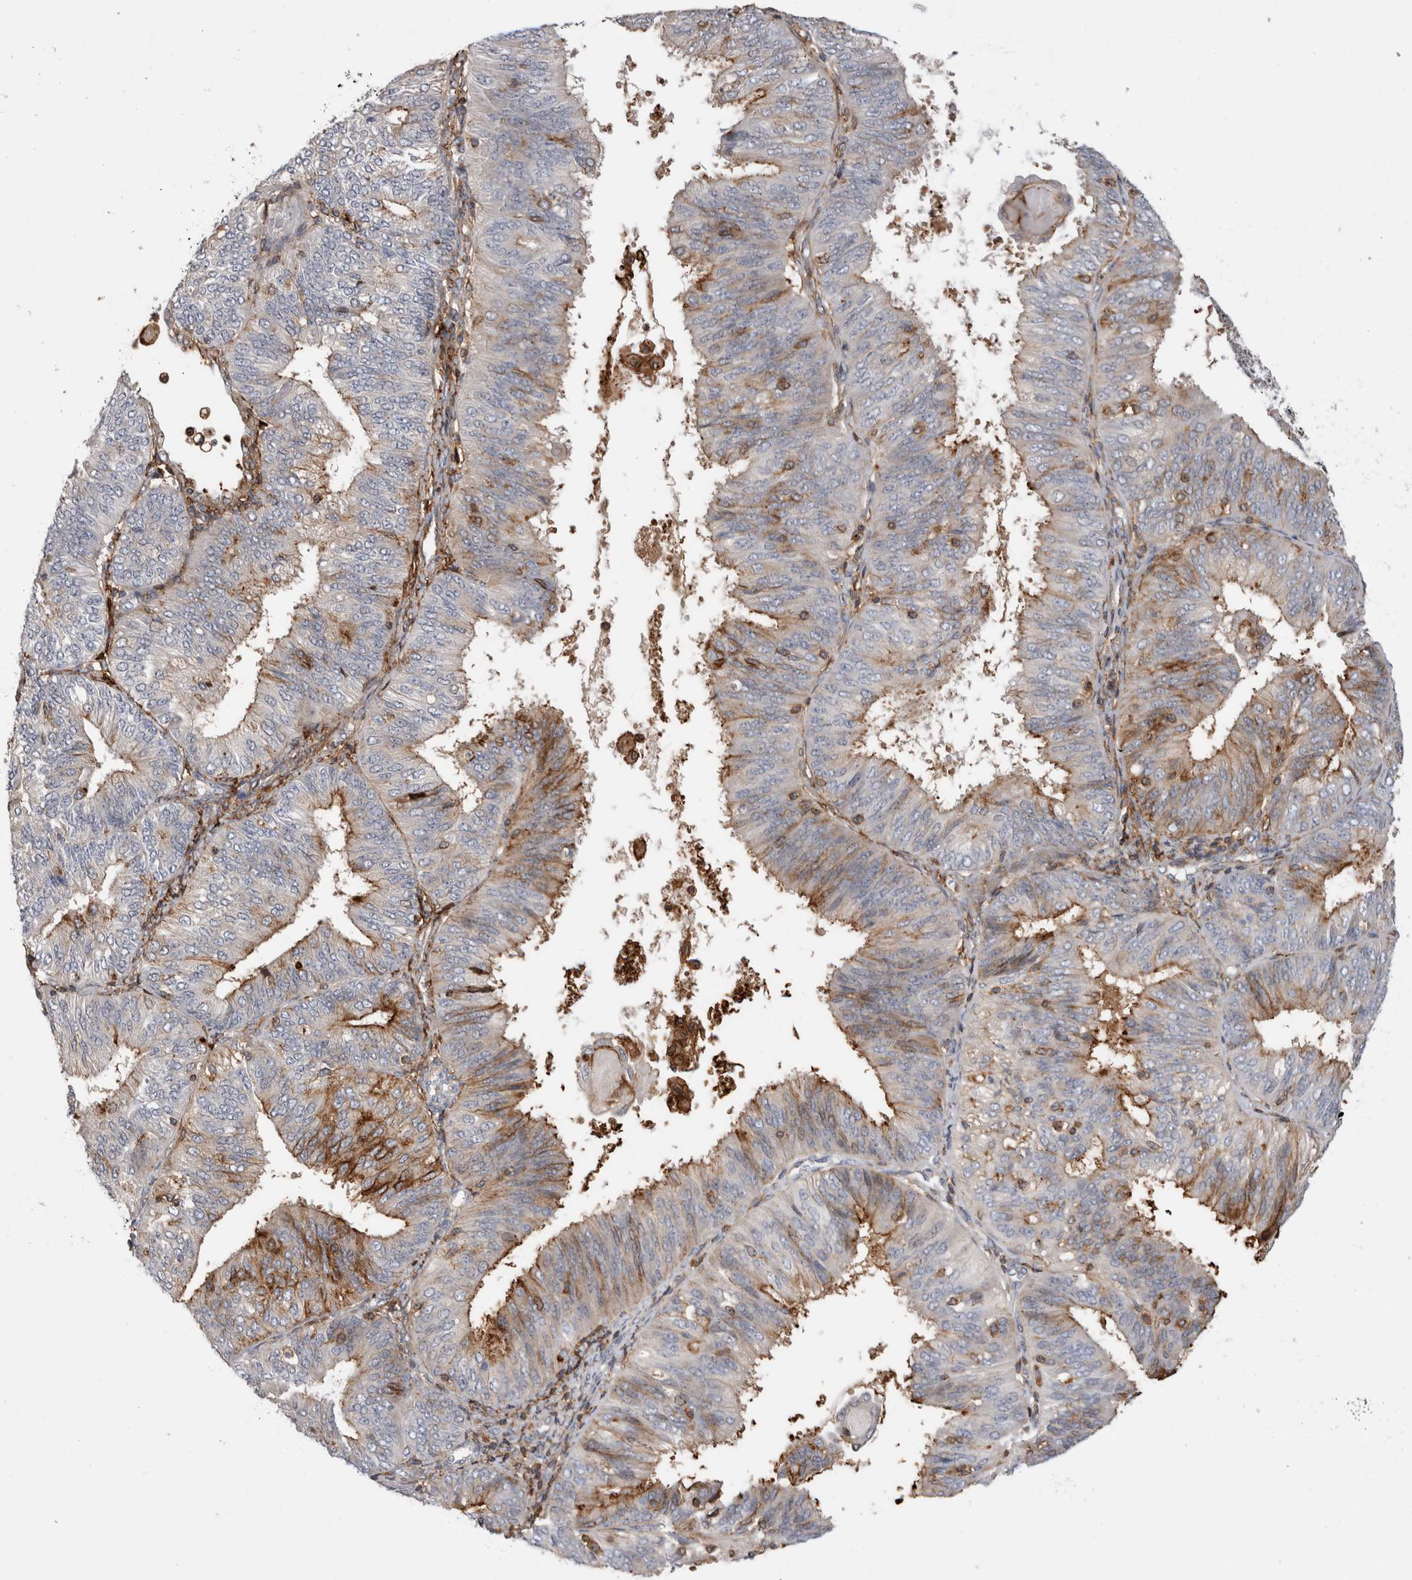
{"staining": {"intensity": "moderate", "quantity": "<25%", "location": "cytoplasmic/membranous"}, "tissue": "endometrial cancer", "cell_type": "Tumor cells", "image_type": "cancer", "snomed": [{"axis": "morphology", "description": "Adenocarcinoma, NOS"}, {"axis": "topography", "description": "Endometrium"}], "caption": "This is a histology image of immunohistochemistry staining of endometrial adenocarcinoma, which shows moderate positivity in the cytoplasmic/membranous of tumor cells.", "gene": "CCDC88B", "patient": {"sex": "female", "age": 58}}